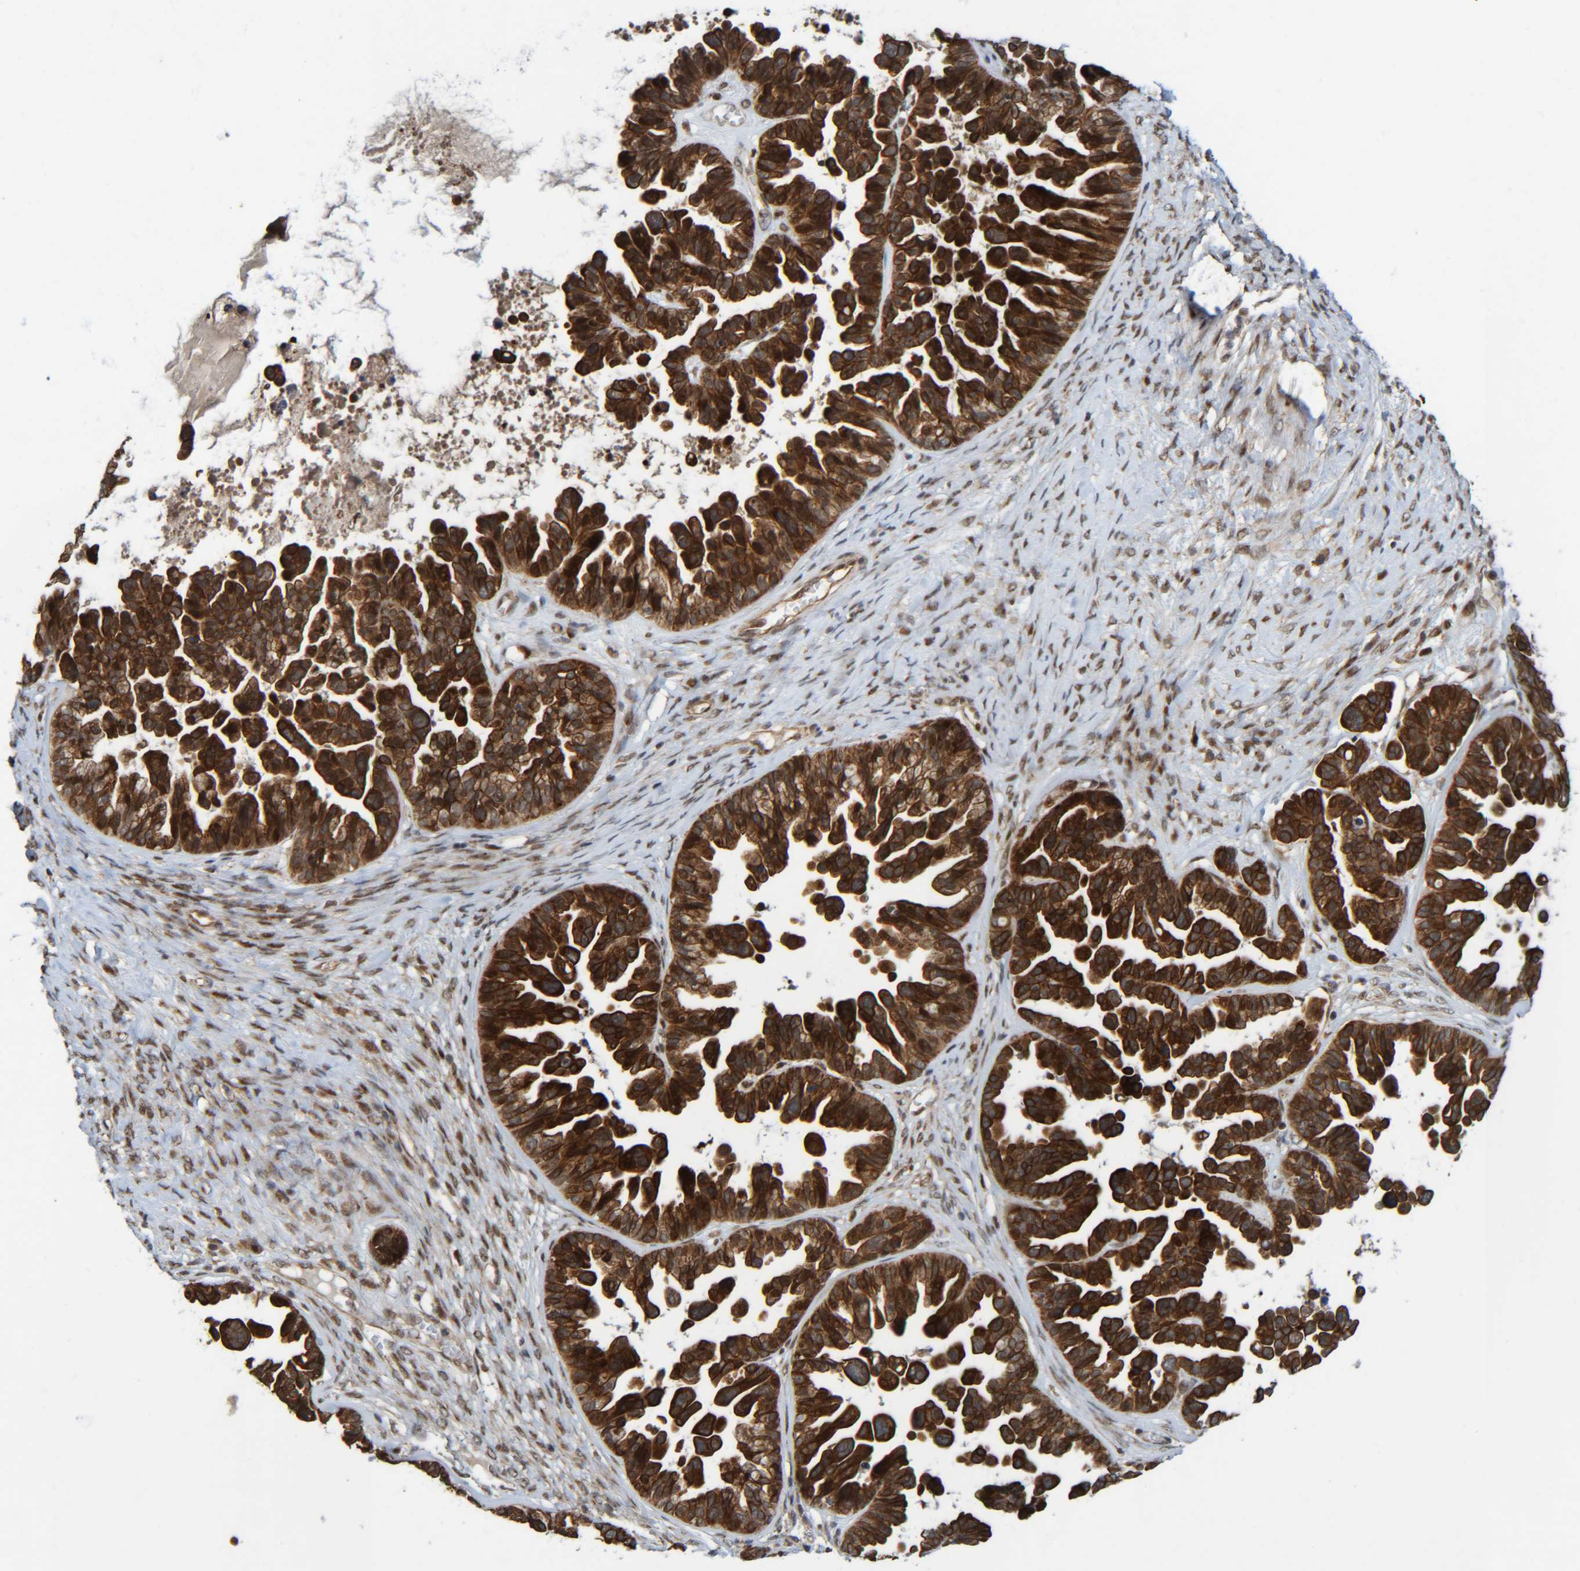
{"staining": {"intensity": "strong", "quantity": ">75%", "location": "cytoplasmic/membranous"}, "tissue": "ovarian cancer", "cell_type": "Tumor cells", "image_type": "cancer", "snomed": [{"axis": "morphology", "description": "Cystadenocarcinoma, serous, NOS"}, {"axis": "topography", "description": "Ovary"}], "caption": "A brown stain highlights strong cytoplasmic/membranous staining of a protein in ovarian serous cystadenocarcinoma tumor cells.", "gene": "CCDC57", "patient": {"sex": "female", "age": 56}}